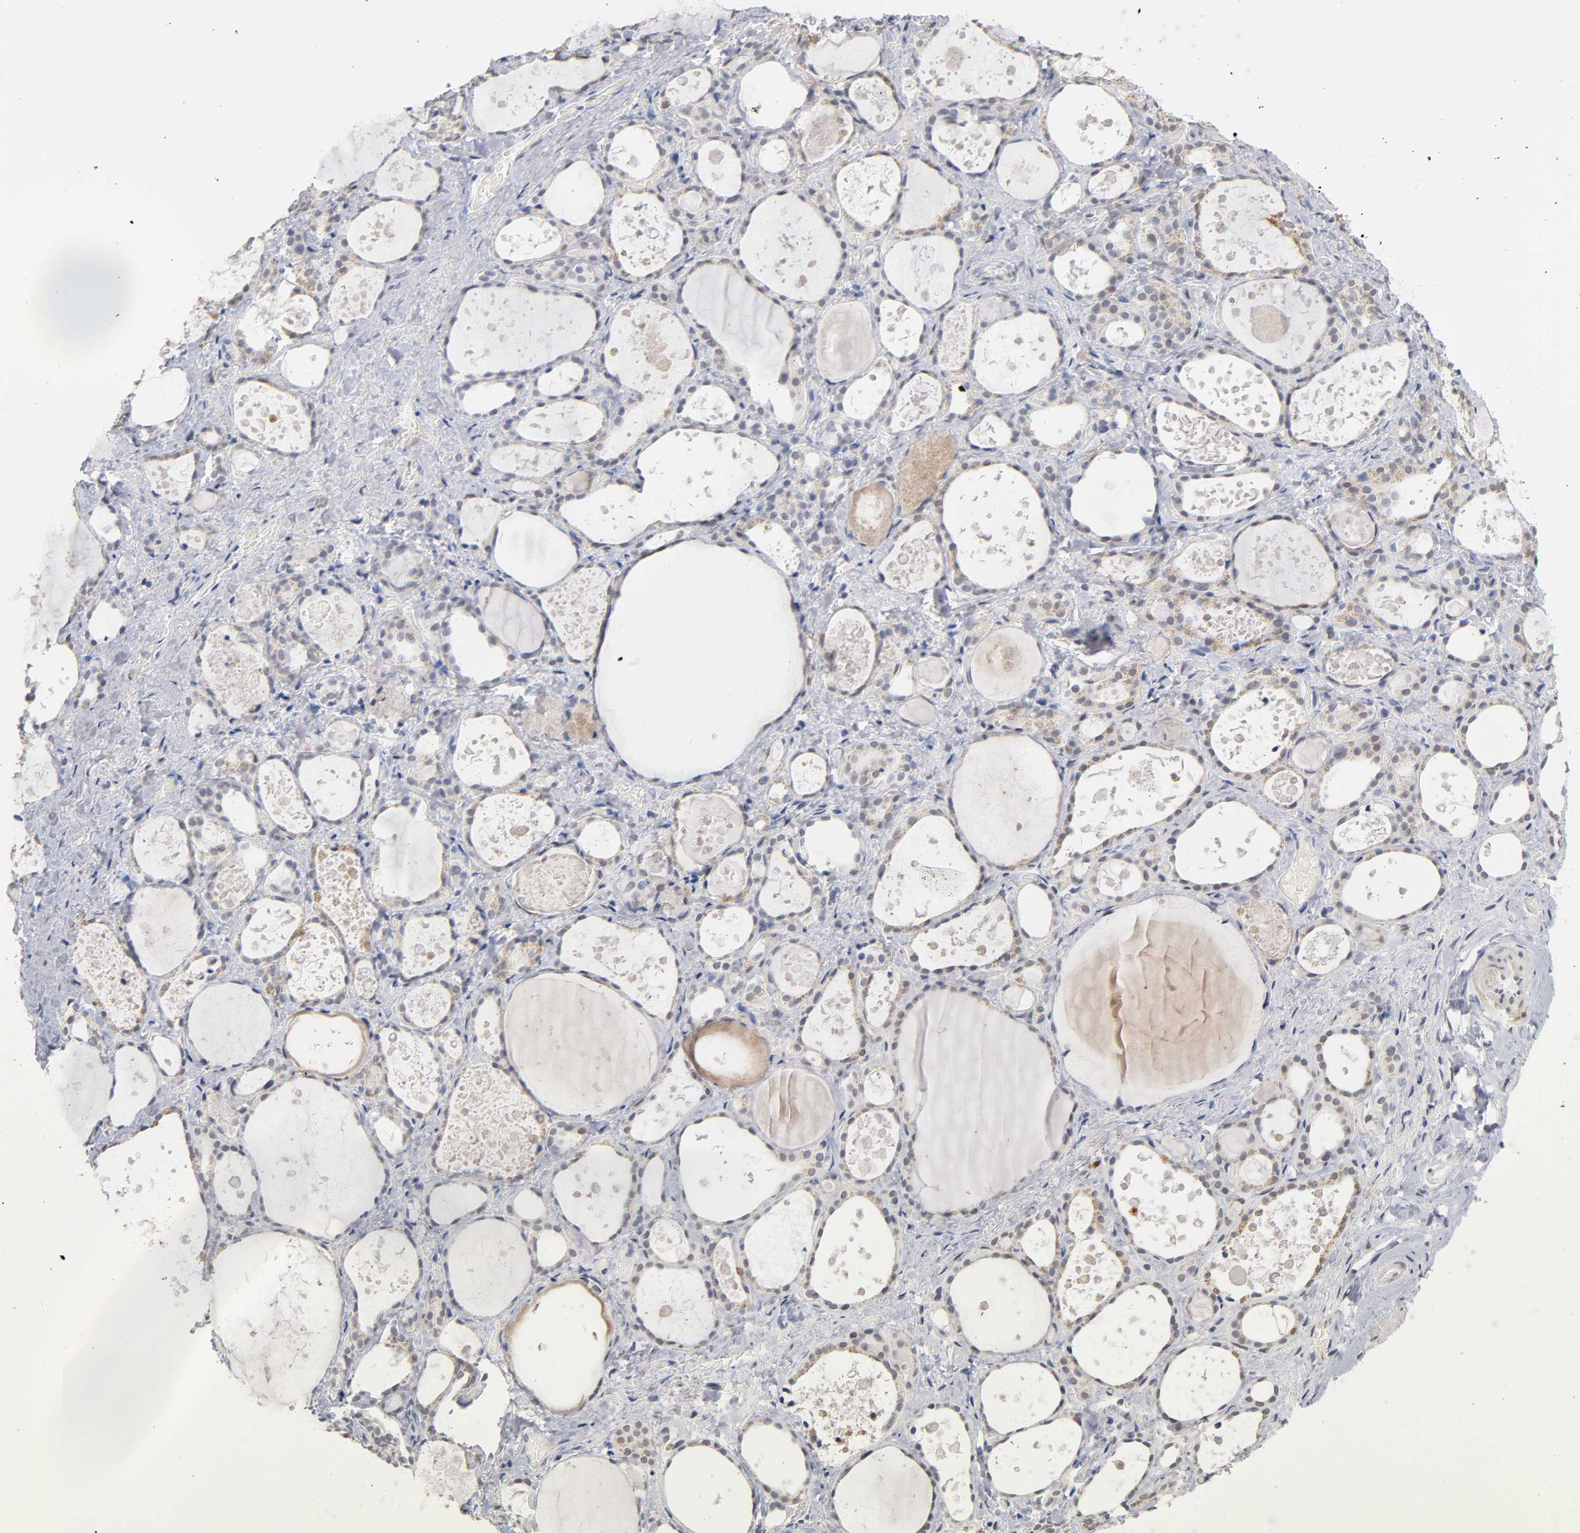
{"staining": {"intensity": "weak", "quantity": "<25%", "location": "cytoplasmic/membranous,nuclear"}, "tissue": "thyroid gland", "cell_type": "Glandular cells", "image_type": "normal", "snomed": [{"axis": "morphology", "description": "Normal tissue, NOS"}, {"axis": "topography", "description": "Thyroid gland"}], "caption": "IHC image of normal human thyroid gland stained for a protein (brown), which demonstrates no positivity in glandular cells. Brightfield microscopy of IHC stained with DAB (brown) and hematoxylin (blue), captured at high magnification.", "gene": "CRABP2", "patient": {"sex": "female", "age": 75}}